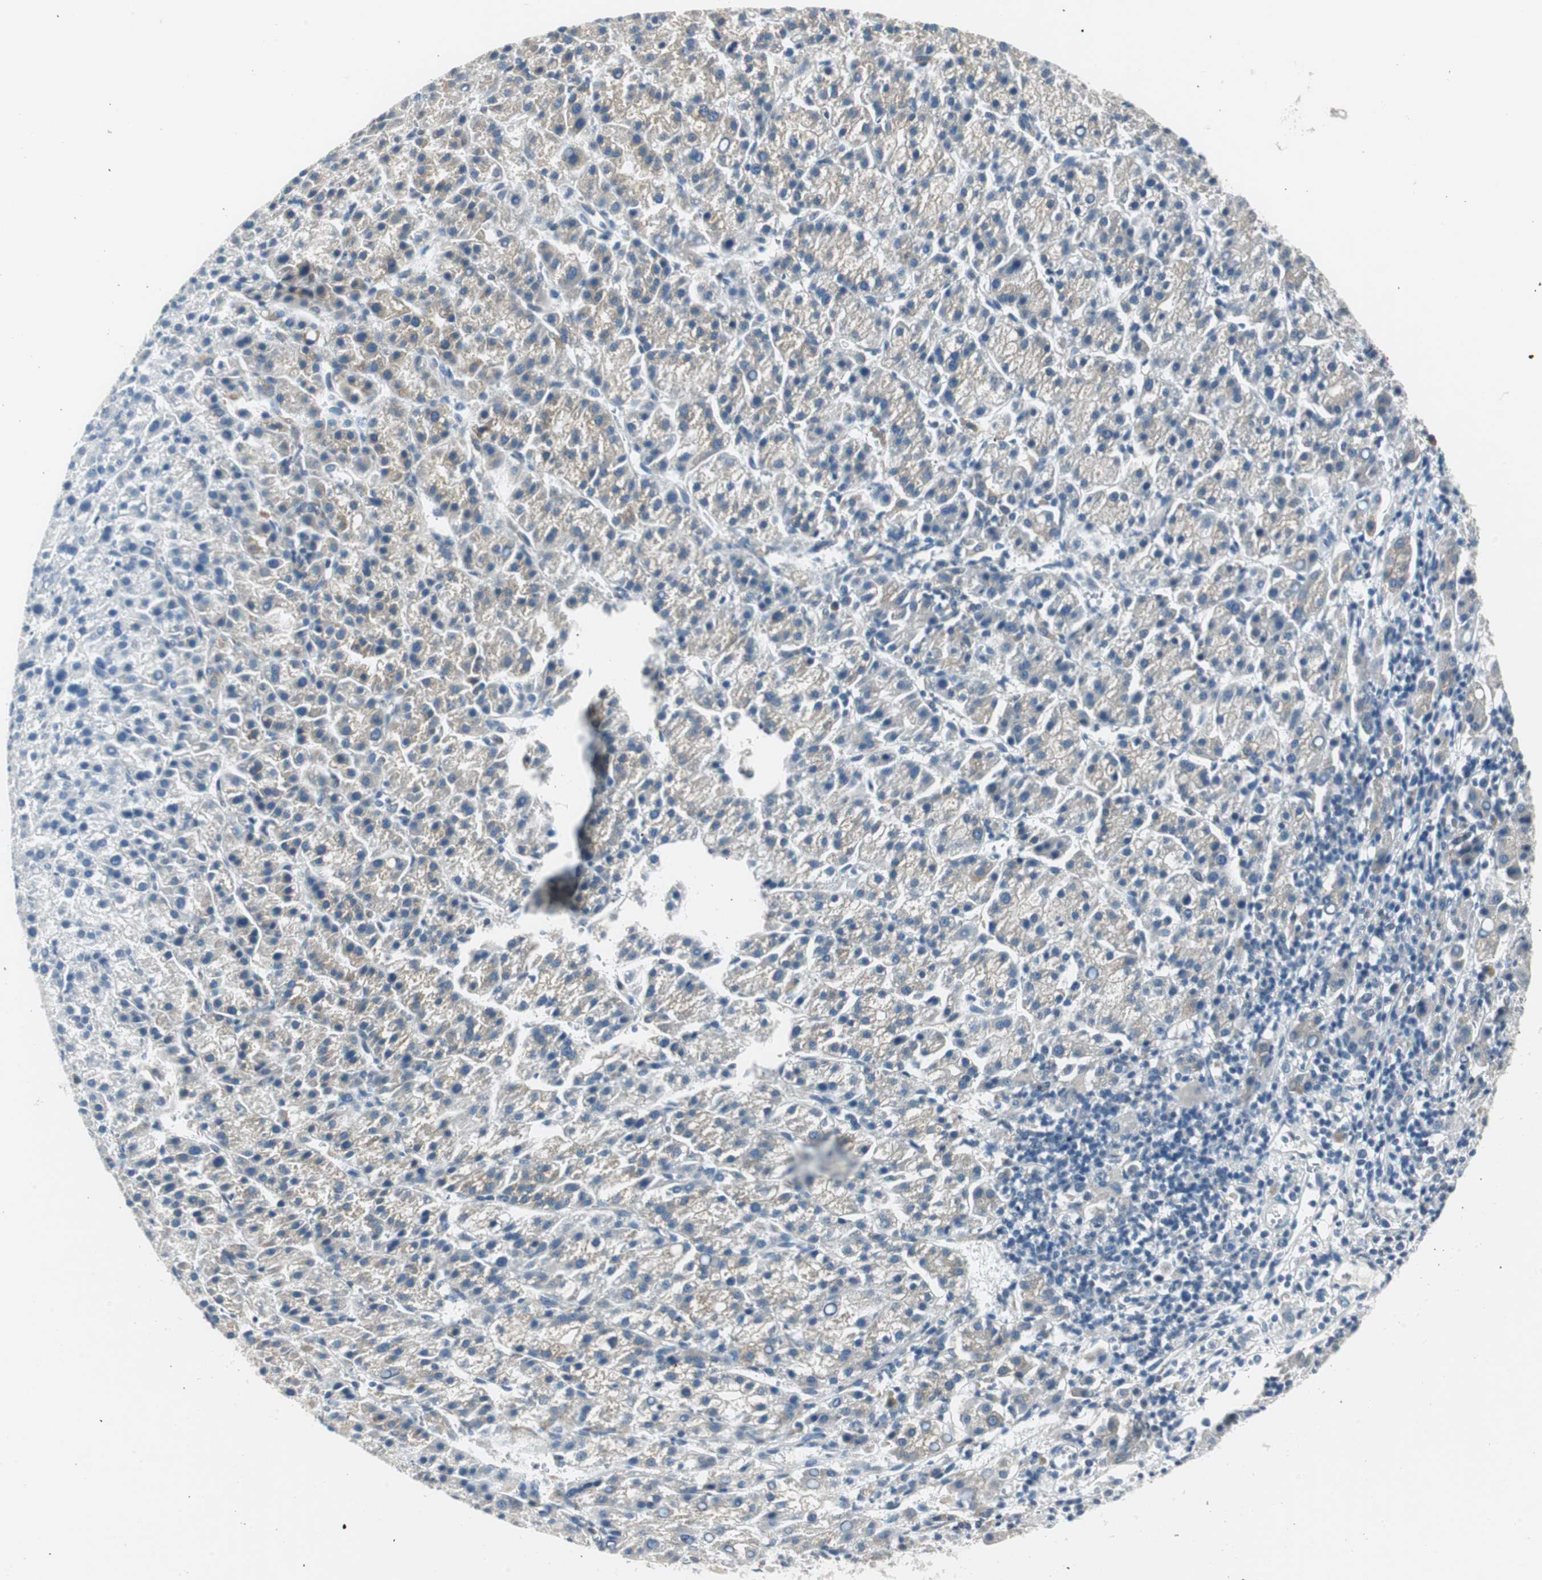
{"staining": {"intensity": "negative", "quantity": "none", "location": "none"}, "tissue": "liver cancer", "cell_type": "Tumor cells", "image_type": "cancer", "snomed": [{"axis": "morphology", "description": "Carcinoma, Hepatocellular, NOS"}, {"axis": "topography", "description": "Liver"}], "caption": "This histopathology image is of liver cancer (hepatocellular carcinoma) stained with IHC to label a protein in brown with the nuclei are counter-stained blue. There is no positivity in tumor cells.", "gene": "PLAA", "patient": {"sex": "female", "age": 58}}